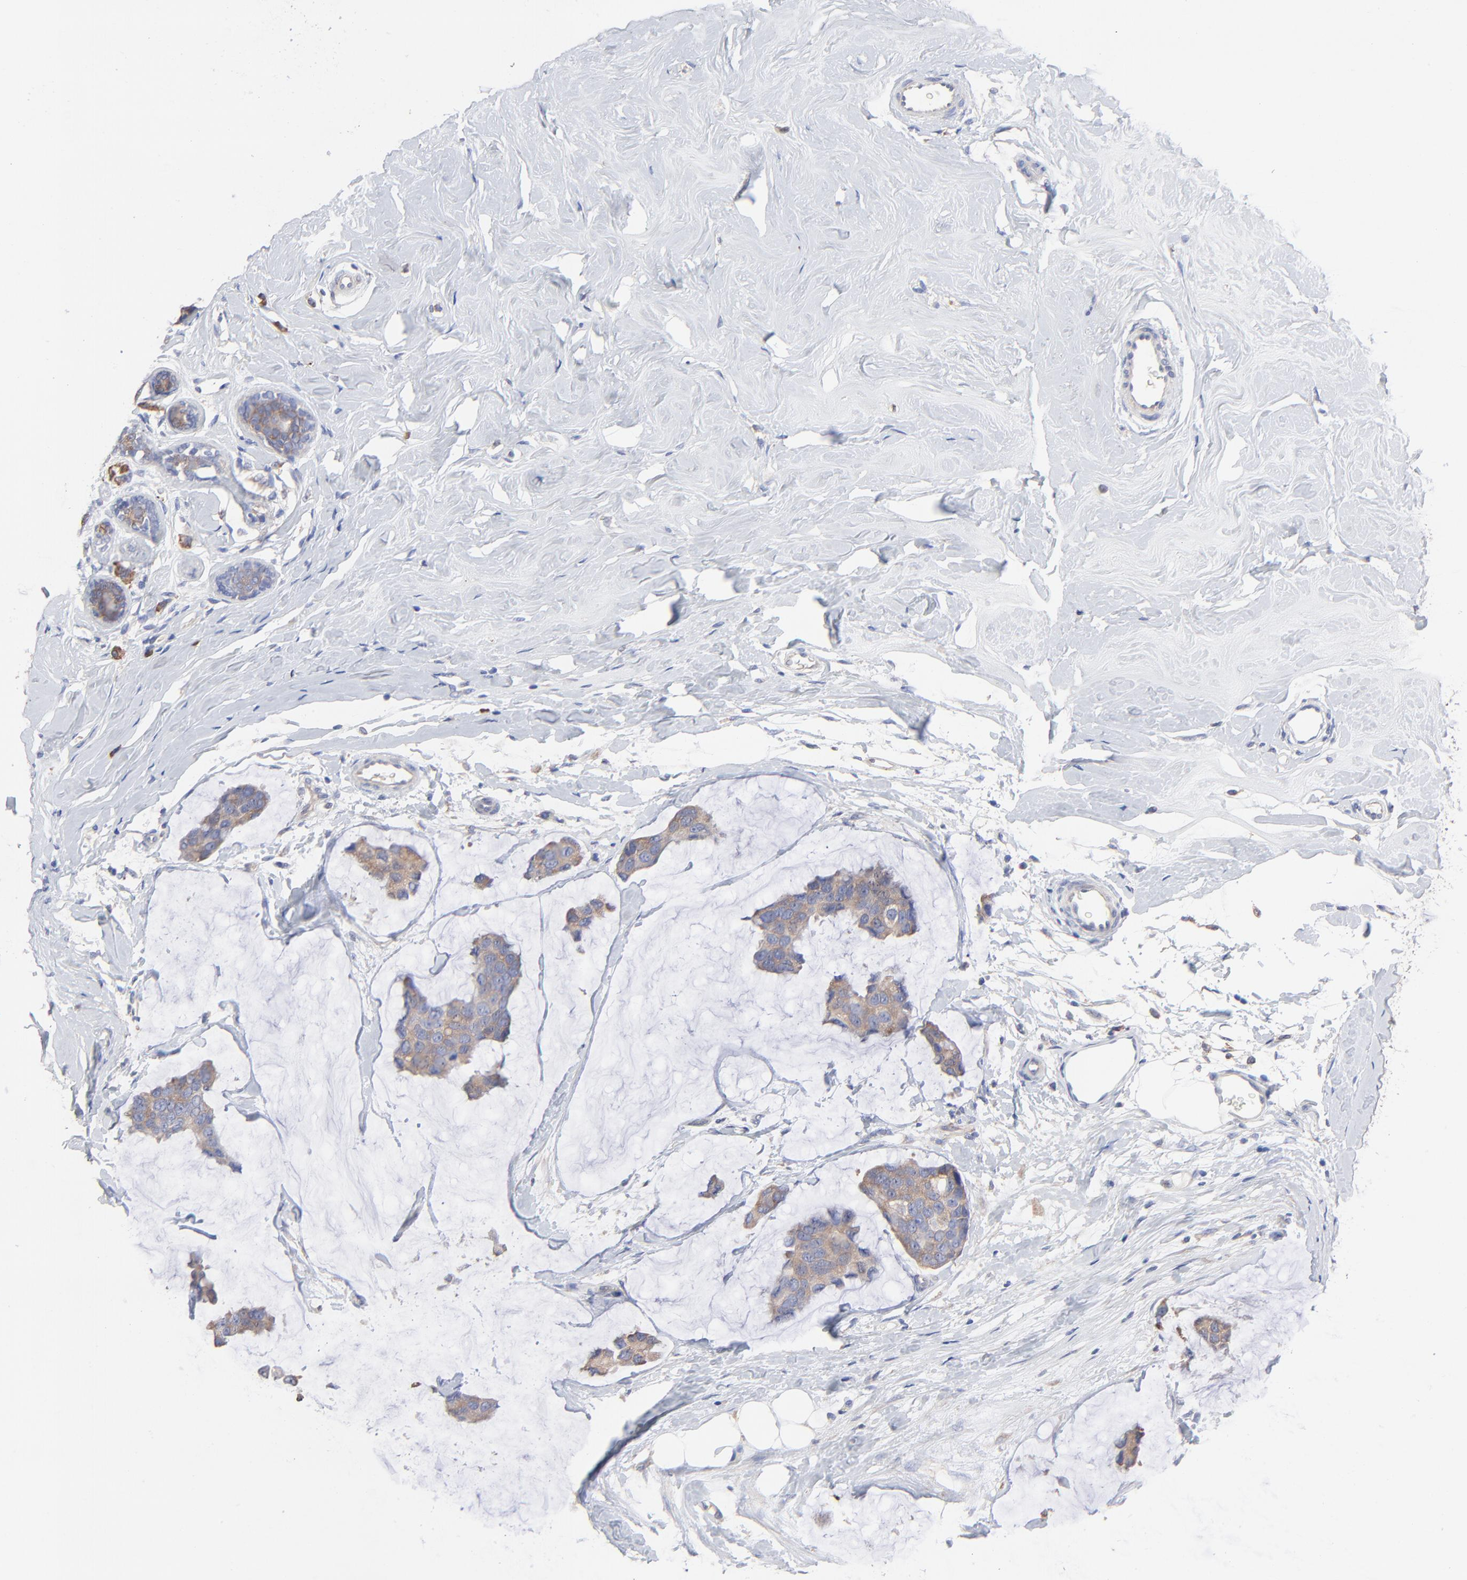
{"staining": {"intensity": "moderate", "quantity": ">75%", "location": "cytoplasmic/membranous"}, "tissue": "breast cancer", "cell_type": "Tumor cells", "image_type": "cancer", "snomed": [{"axis": "morphology", "description": "Normal tissue, NOS"}, {"axis": "morphology", "description": "Duct carcinoma"}, {"axis": "topography", "description": "Breast"}], "caption": "Immunohistochemistry staining of breast intraductal carcinoma, which demonstrates medium levels of moderate cytoplasmic/membranous expression in about >75% of tumor cells indicating moderate cytoplasmic/membranous protein expression. The staining was performed using DAB (brown) for protein detection and nuclei were counterstained in hematoxylin (blue).", "gene": "PPFIBP2", "patient": {"sex": "female", "age": 50}}